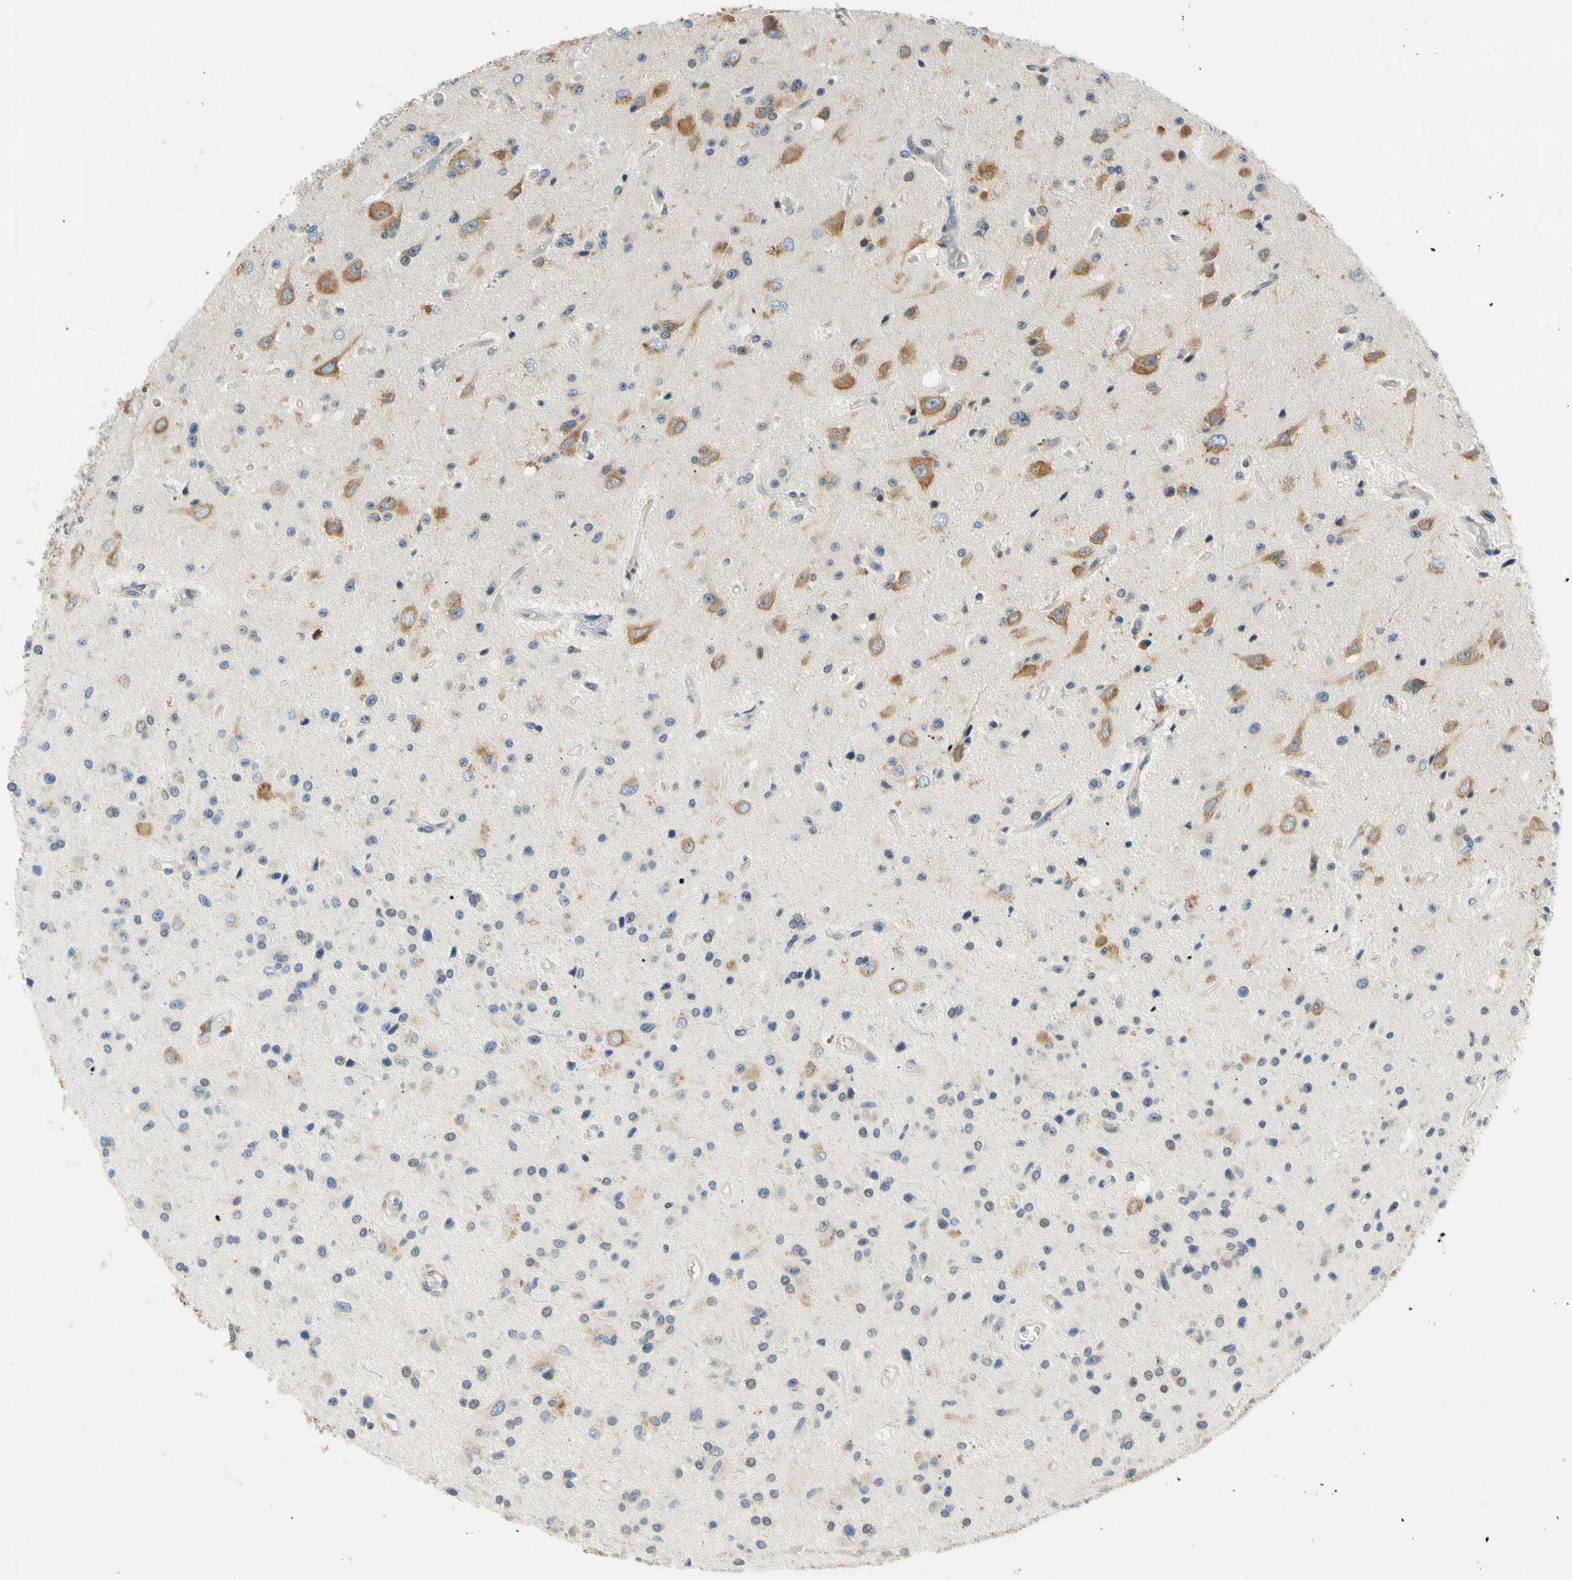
{"staining": {"intensity": "weak", "quantity": "<25%", "location": "cytoplasmic/membranous"}, "tissue": "glioma", "cell_type": "Tumor cells", "image_type": "cancer", "snomed": [{"axis": "morphology", "description": "Glioma, malignant, Low grade"}, {"axis": "topography", "description": "Brain"}], "caption": "The immunohistochemistry (IHC) histopathology image has no significant staining in tumor cells of glioma tissue.", "gene": "LRRC47", "patient": {"sex": "male", "age": 58}}